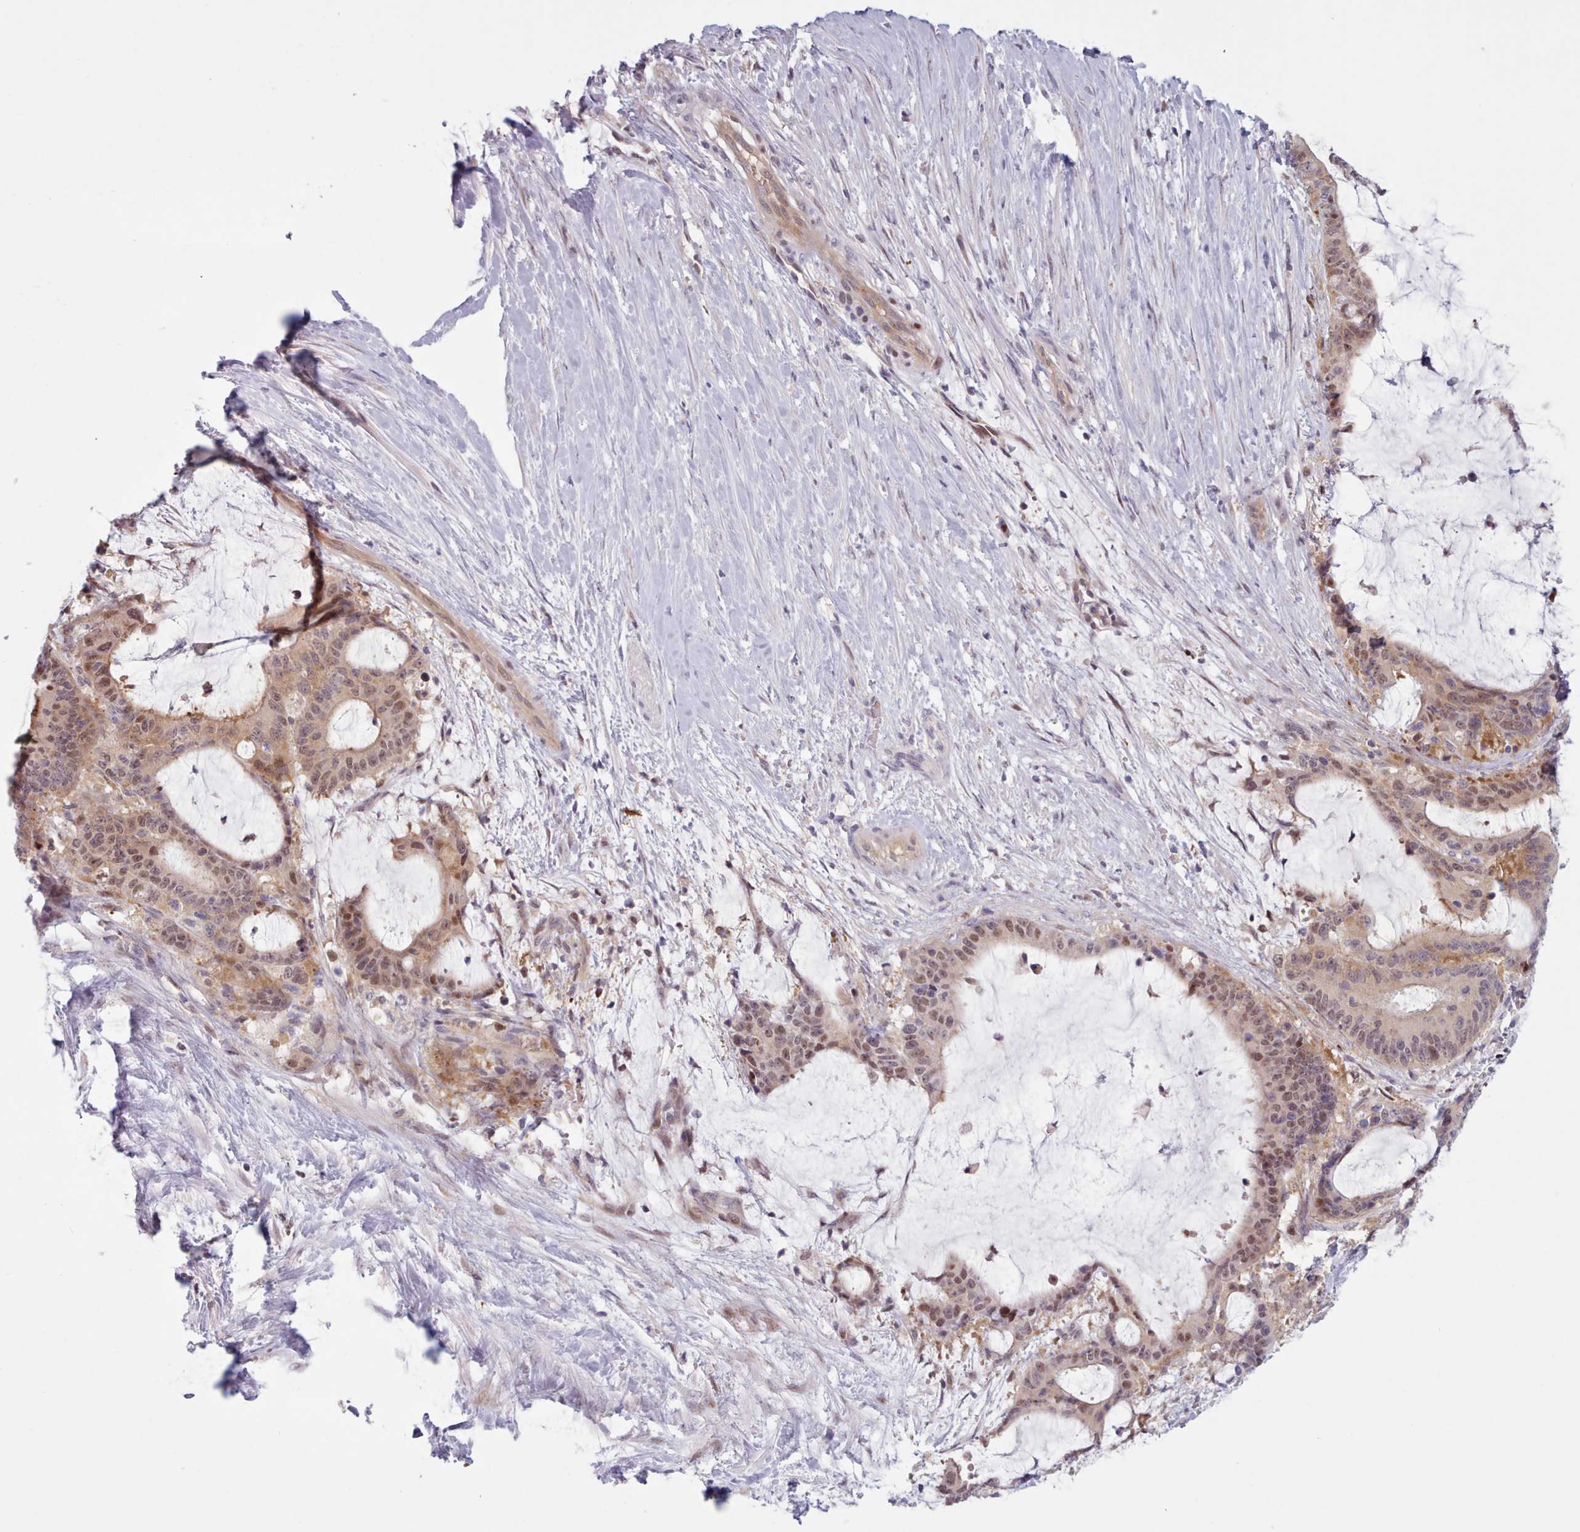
{"staining": {"intensity": "moderate", "quantity": "25%-75%", "location": "nuclear"}, "tissue": "liver cancer", "cell_type": "Tumor cells", "image_type": "cancer", "snomed": [{"axis": "morphology", "description": "Normal tissue, NOS"}, {"axis": "morphology", "description": "Cholangiocarcinoma"}, {"axis": "topography", "description": "Liver"}, {"axis": "topography", "description": "Peripheral nerve tissue"}], "caption": "IHC photomicrograph of human liver cancer (cholangiocarcinoma) stained for a protein (brown), which displays medium levels of moderate nuclear expression in approximately 25%-75% of tumor cells.", "gene": "KBTBD7", "patient": {"sex": "female", "age": 73}}